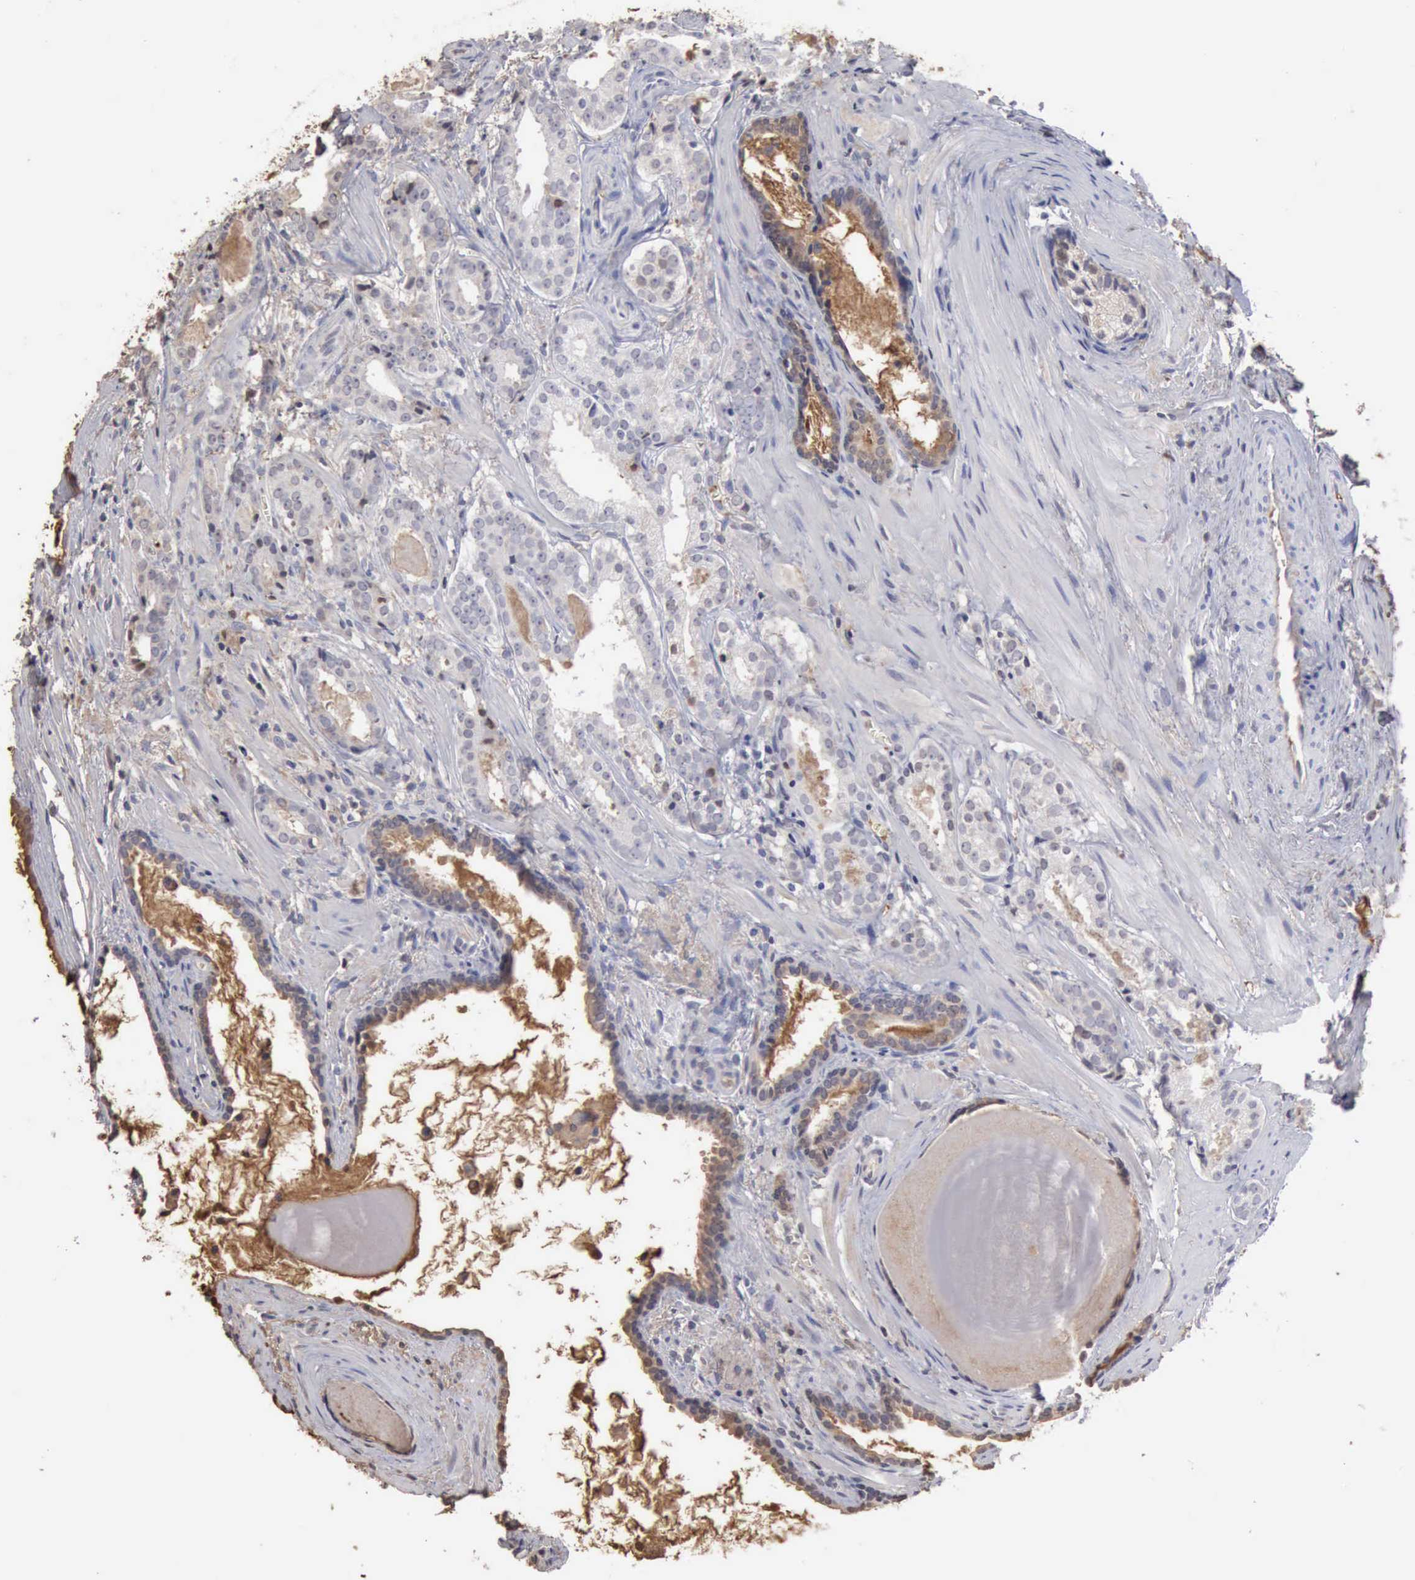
{"staining": {"intensity": "negative", "quantity": "none", "location": "none"}, "tissue": "prostate cancer", "cell_type": "Tumor cells", "image_type": "cancer", "snomed": [{"axis": "morphology", "description": "Adenocarcinoma, Medium grade"}, {"axis": "topography", "description": "Prostate"}], "caption": "Immunohistochemistry (IHC) of prostate adenocarcinoma (medium-grade) displays no positivity in tumor cells. The staining was performed using DAB (3,3'-diaminobenzidine) to visualize the protein expression in brown, while the nuclei were stained in blue with hematoxylin (Magnification: 20x).", "gene": "SERPINA1", "patient": {"sex": "male", "age": 64}}